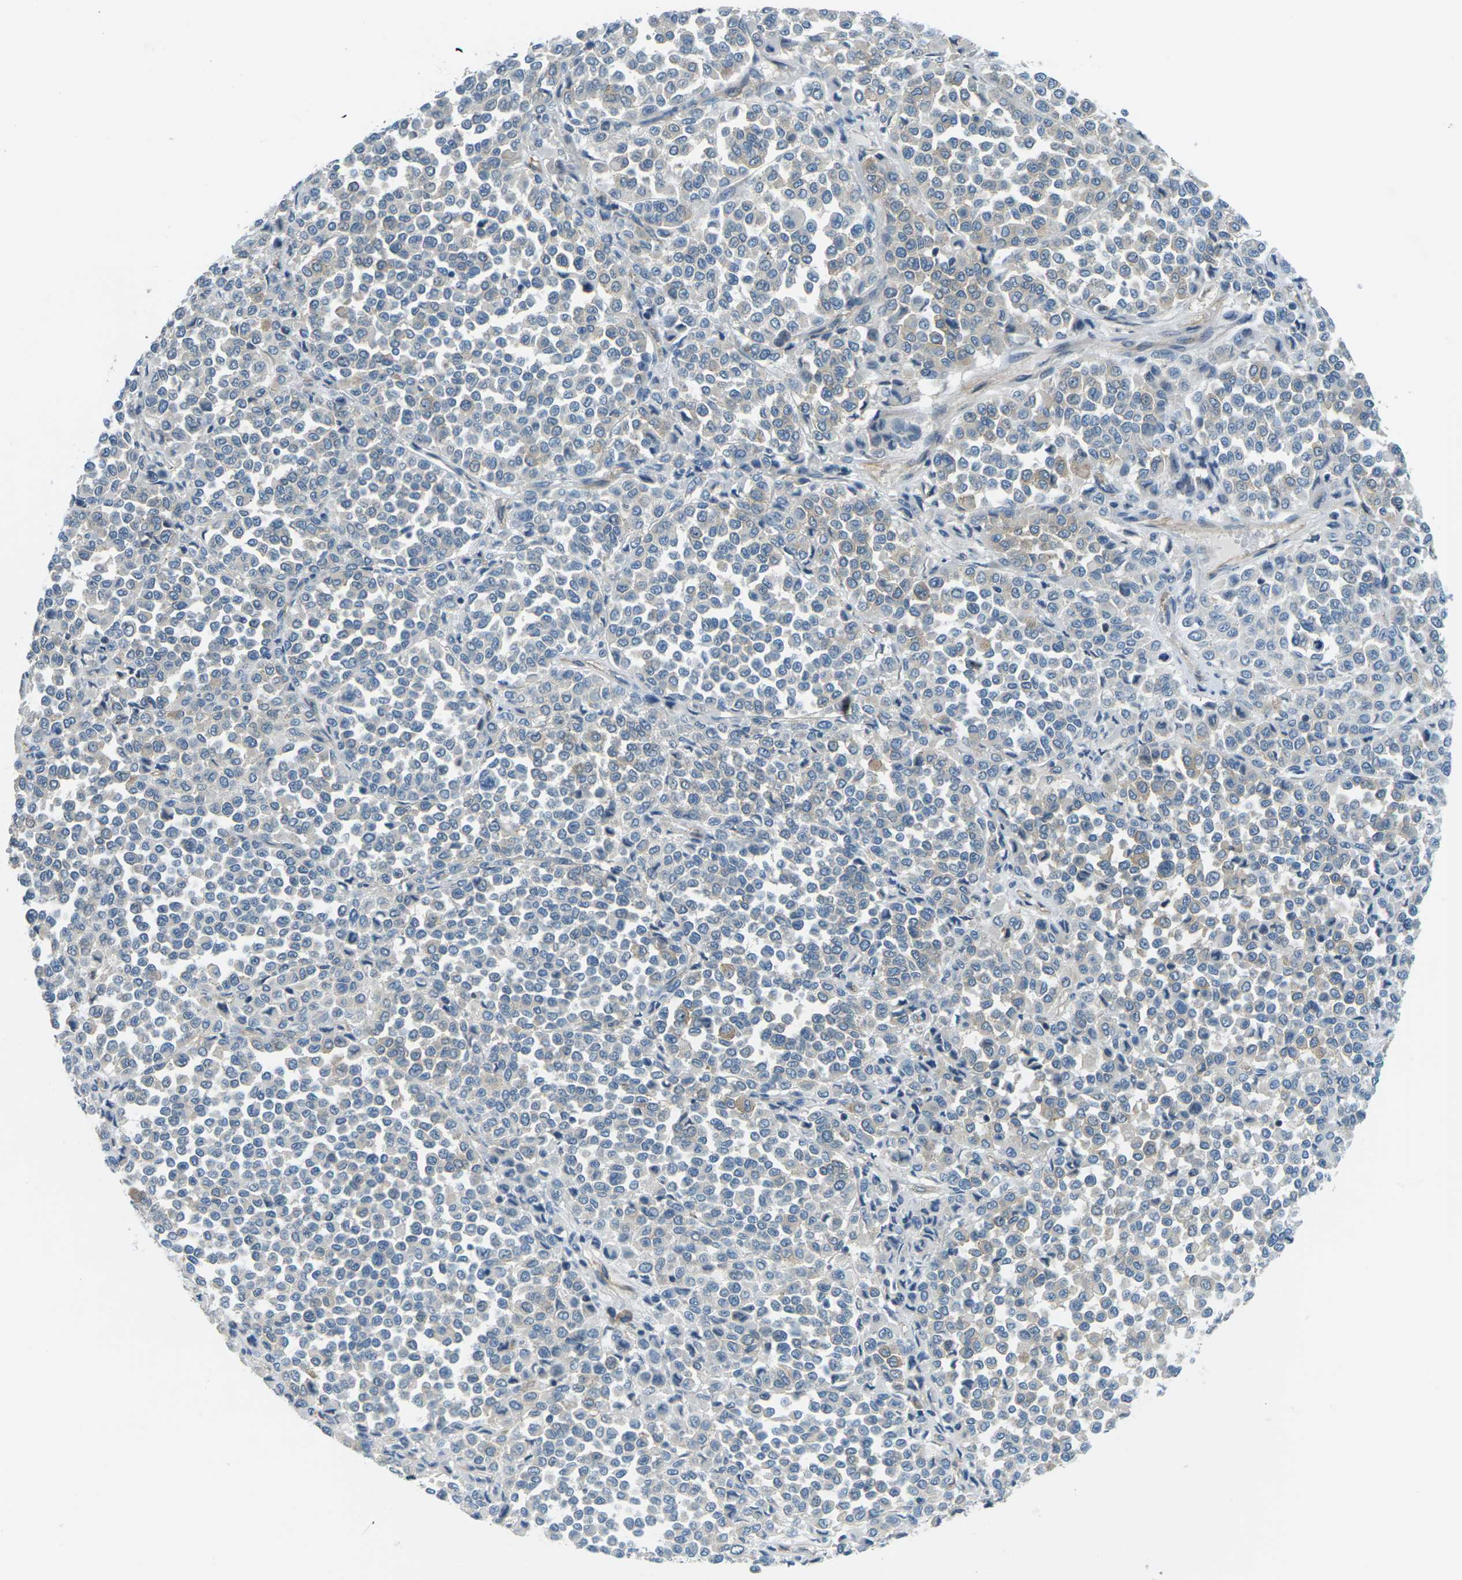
{"staining": {"intensity": "negative", "quantity": "none", "location": "none"}, "tissue": "melanoma", "cell_type": "Tumor cells", "image_type": "cancer", "snomed": [{"axis": "morphology", "description": "Malignant melanoma, Metastatic site"}, {"axis": "topography", "description": "Pancreas"}], "caption": "Tumor cells are negative for brown protein staining in malignant melanoma (metastatic site).", "gene": "SLC13A3", "patient": {"sex": "female", "age": 30}}